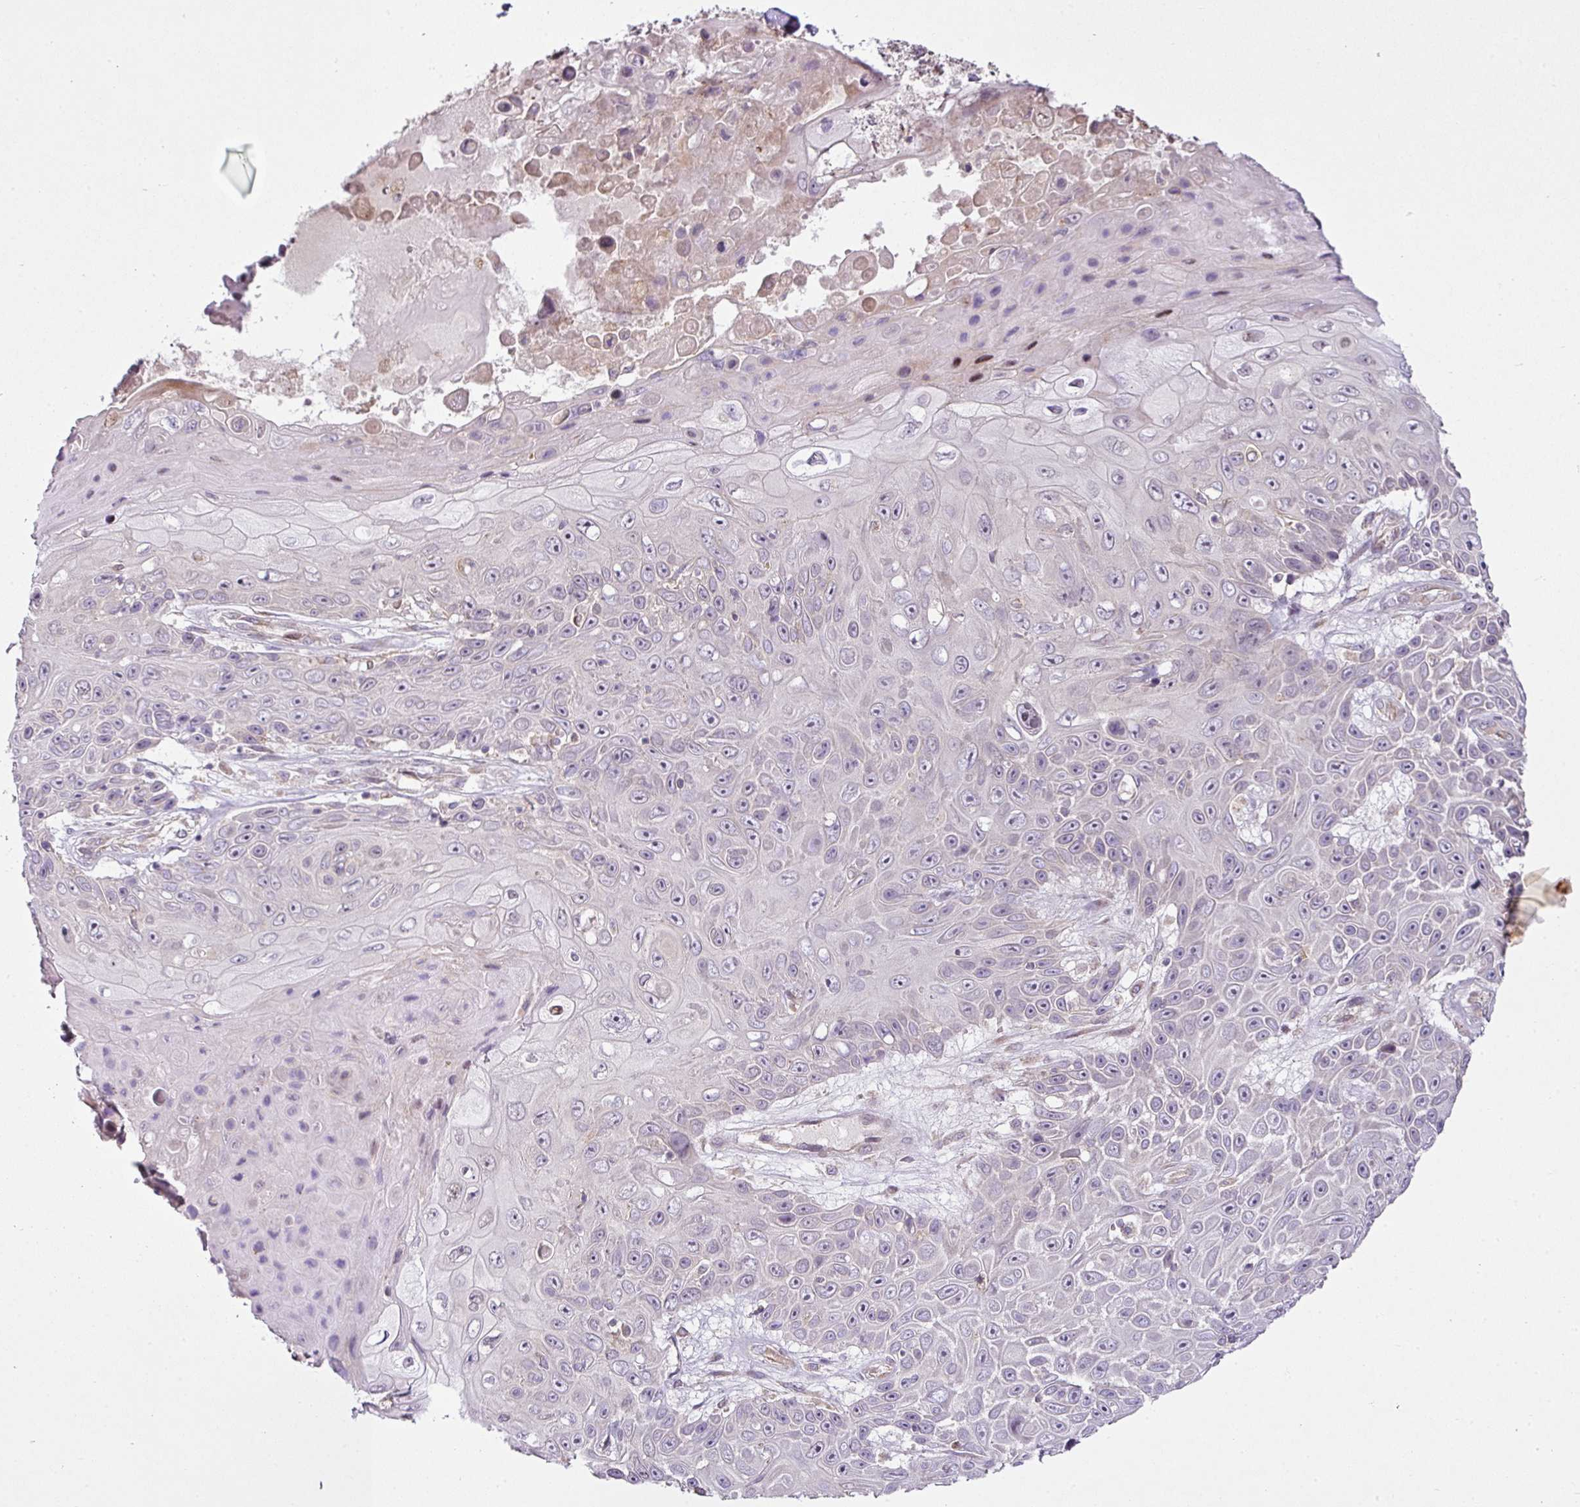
{"staining": {"intensity": "negative", "quantity": "none", "location": "none"}, "tissue": "skin cancer", "cell_type": "Tumor cells", "image_type": "cancer", "snomed": [{"axis": "morphology", "description": "Squamous cell carcinoma, NOS"}, {"axis": "topography", "description": "Skin"}], "caption": "Squamous cell carcinoma (skin) was stained to show a protein in brown. There is no significant staining in tumor cells. (DAB (3,3'-diaminobenzidine) immunohistochemistry (IHC) visualized using brightfield microscopy, high magnification).", "gene": "COX18", "patient": {"sex": "male", "age": 82}}